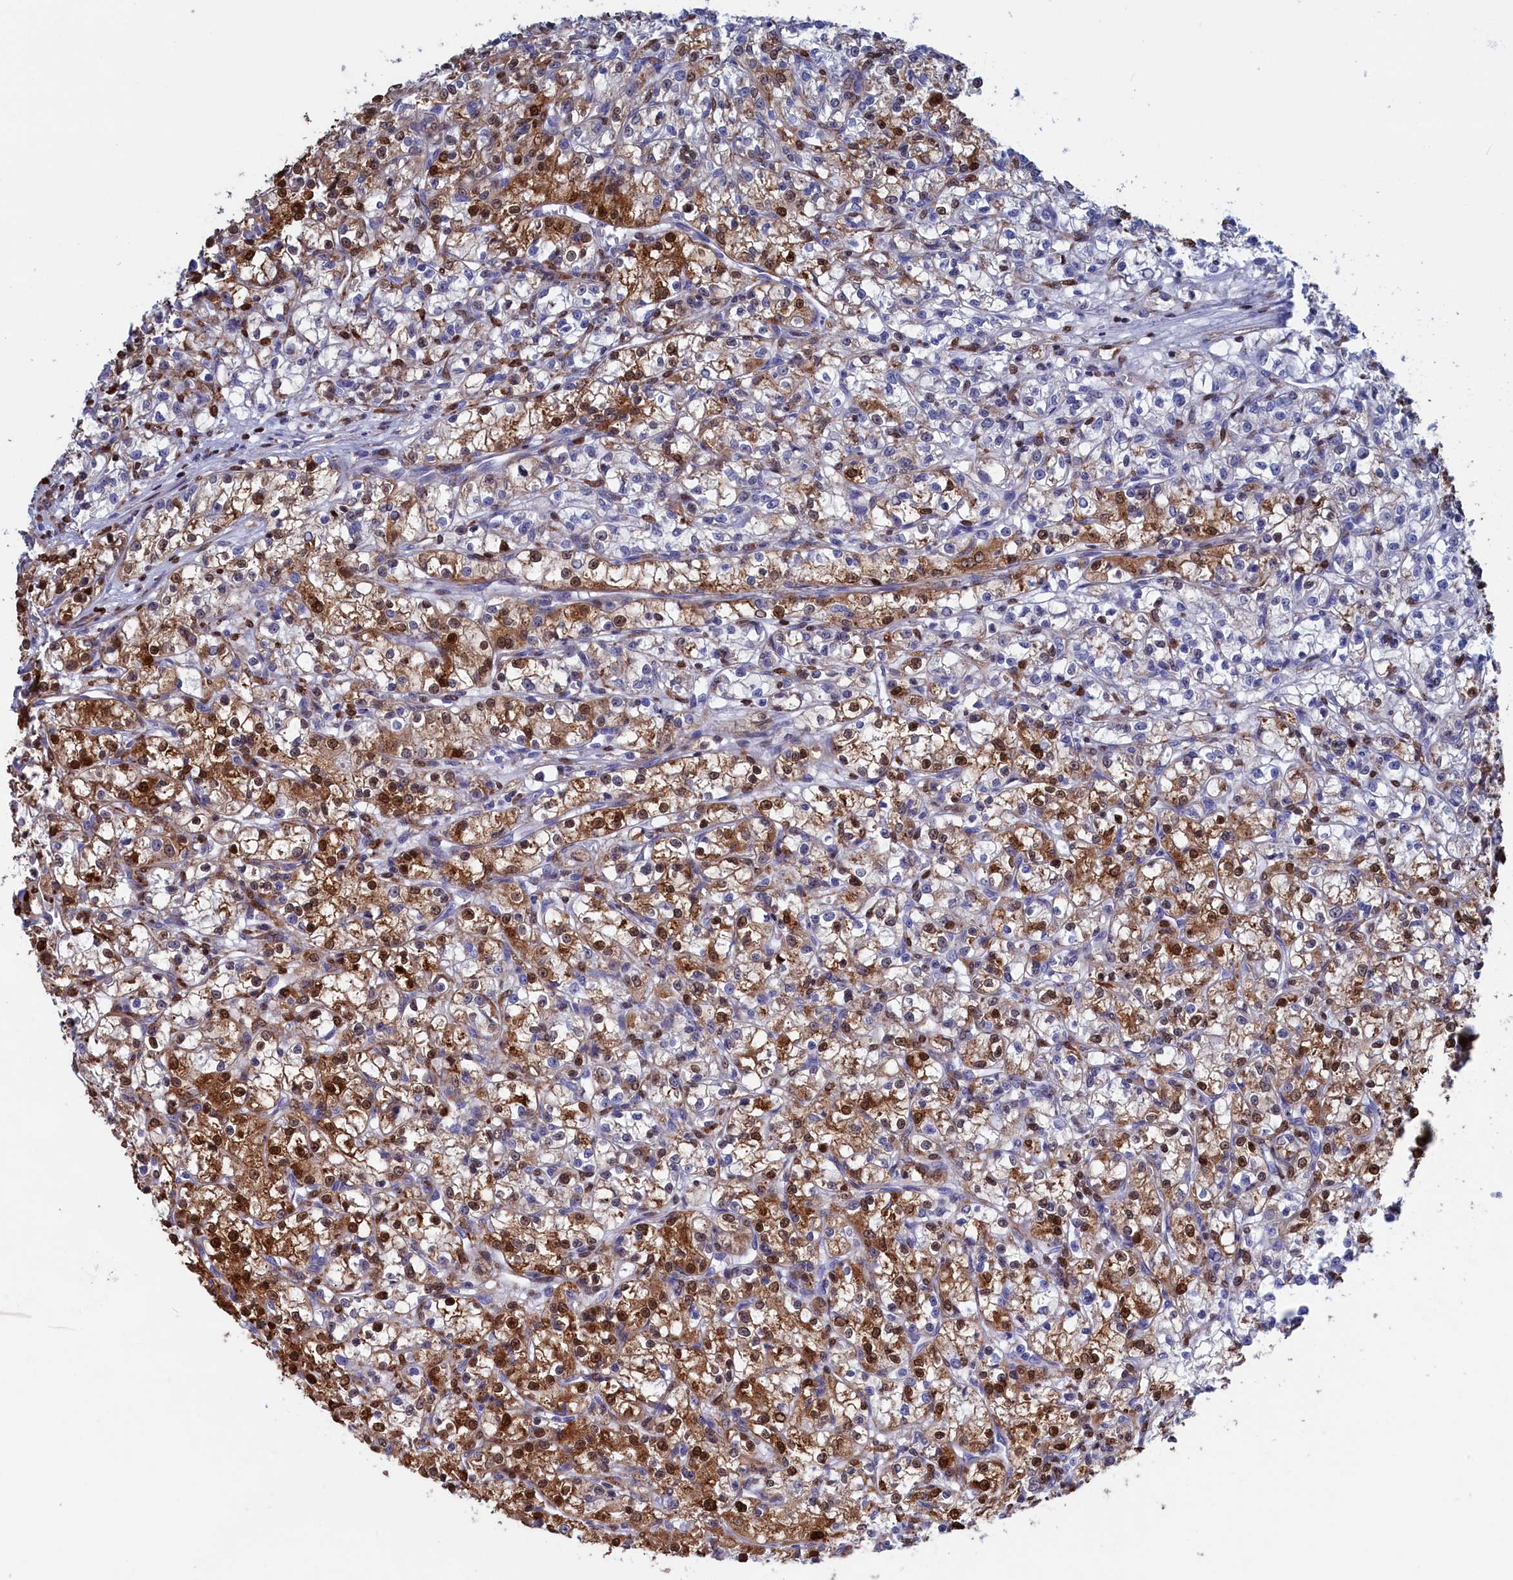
{"staining": {"intensity": "strong", "quantity": "25%-75%", "location": "cytoplasmic/membranous,nuclear"}, "tissue": "renal cancer", "cell_type": "Tumor cells", "image_type": "cancer", "snomed": [{"axis": "morphology", "description": "Adenocarcinoma, NOS"}, {"axis": "topography", "description": "Kidney"}], "caption": "Renal cancer tissue shows strong cytoplasmic/membranous and nuclear staining in about 25%-75% of tumor cells", "gene": "CRIP1", "patient": {"sex": "female", "age": 59}}